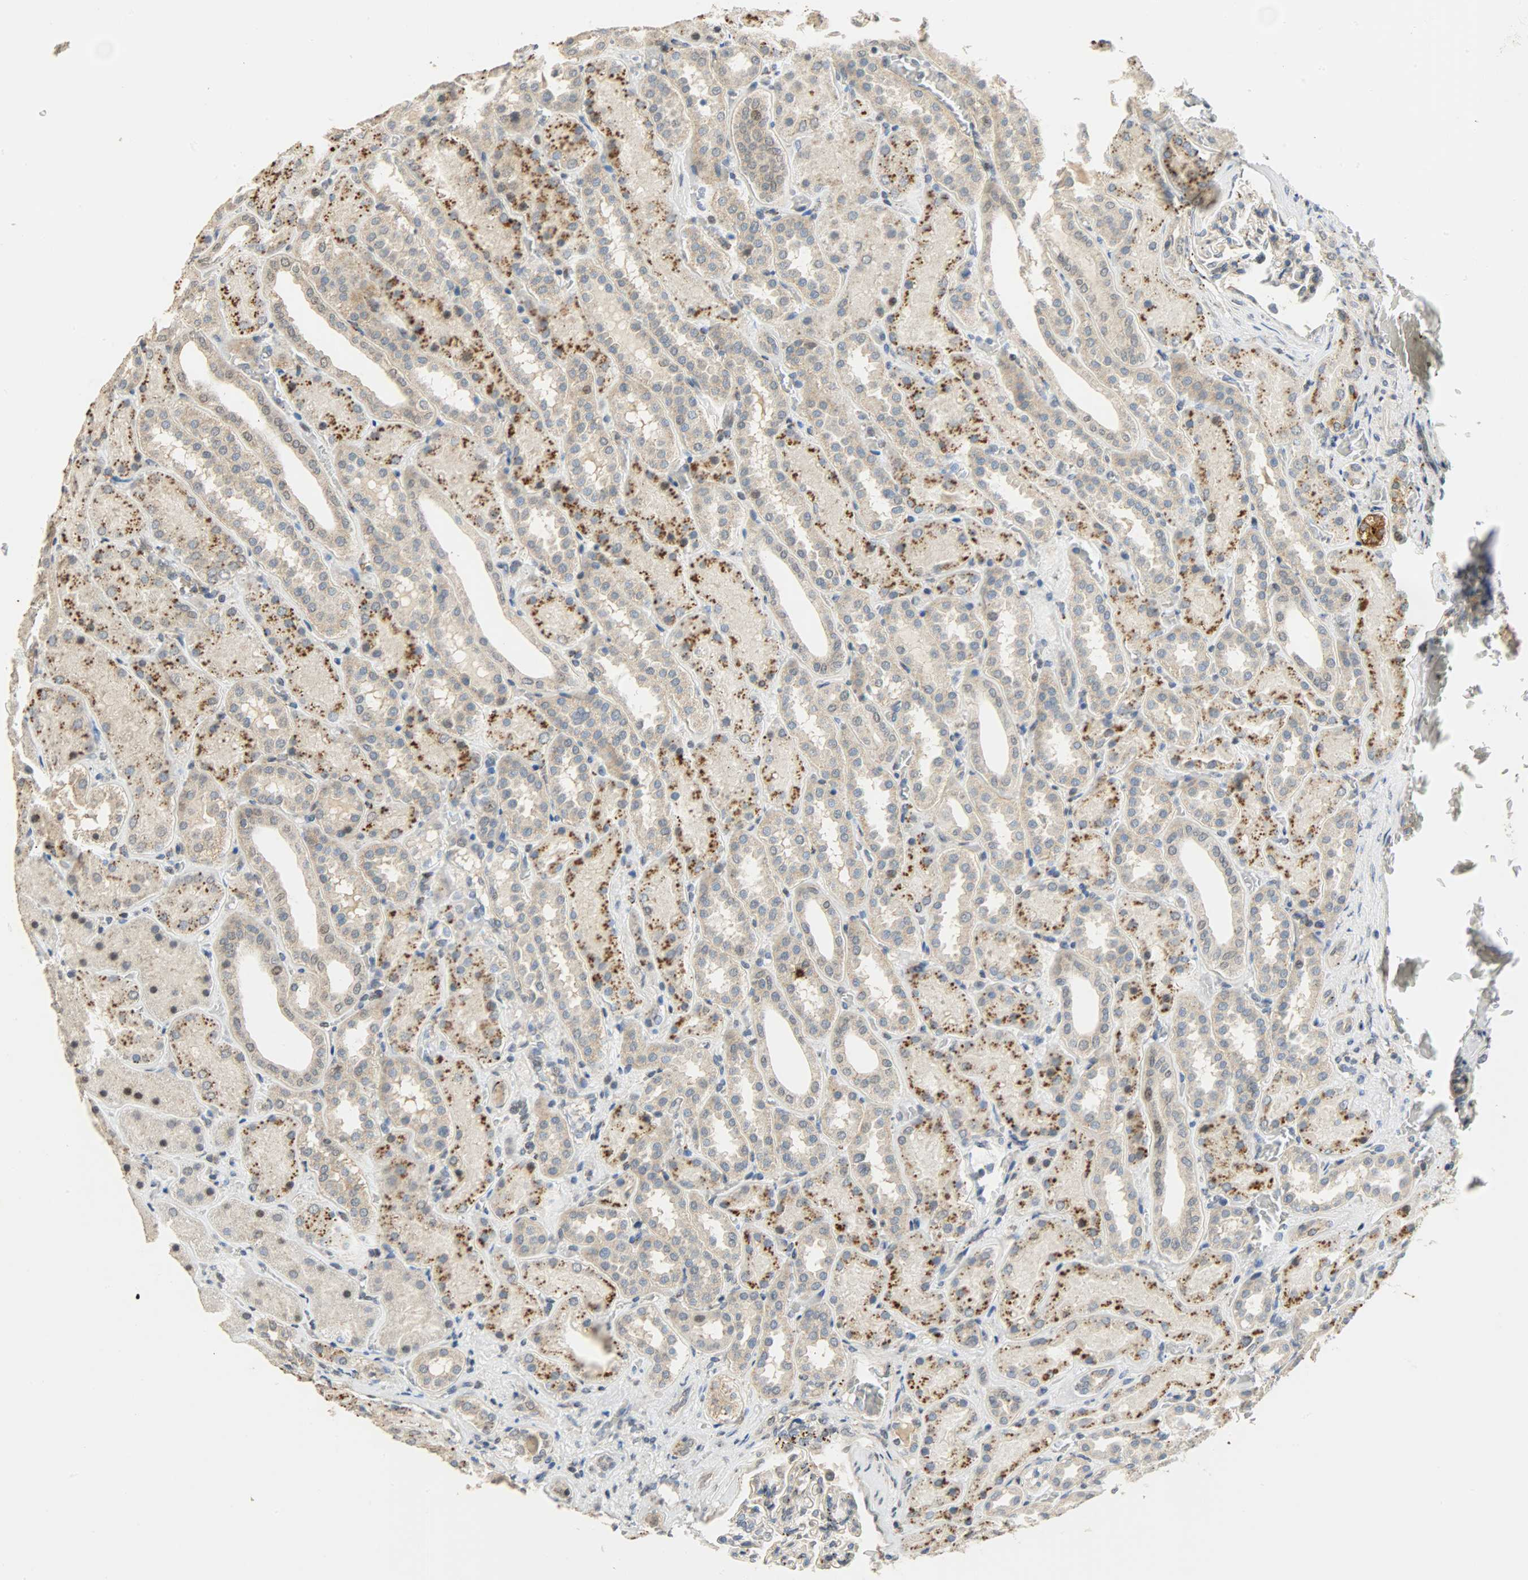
{"staining": {"intensity": "moderate", "quantity": ">75%", "location": "cytoplasmic/membranous"}, "tissue": "kidney", "cell_type": "Cells in glomeruli", "image_type": "normal", "snomed": [{"axis": "morphology", "description": "Normal tissue, NOS"}, {"axis": "topography", "description": "Kidney"}], "caption": "Immunohistochemical staining of normal kidney exhibits moderate cytoplasmic/membranous protein expression in approximately >75% of cells in glomeruli.", "gene": "GIT2", "patient": {"sex": "male", "age": 28}}